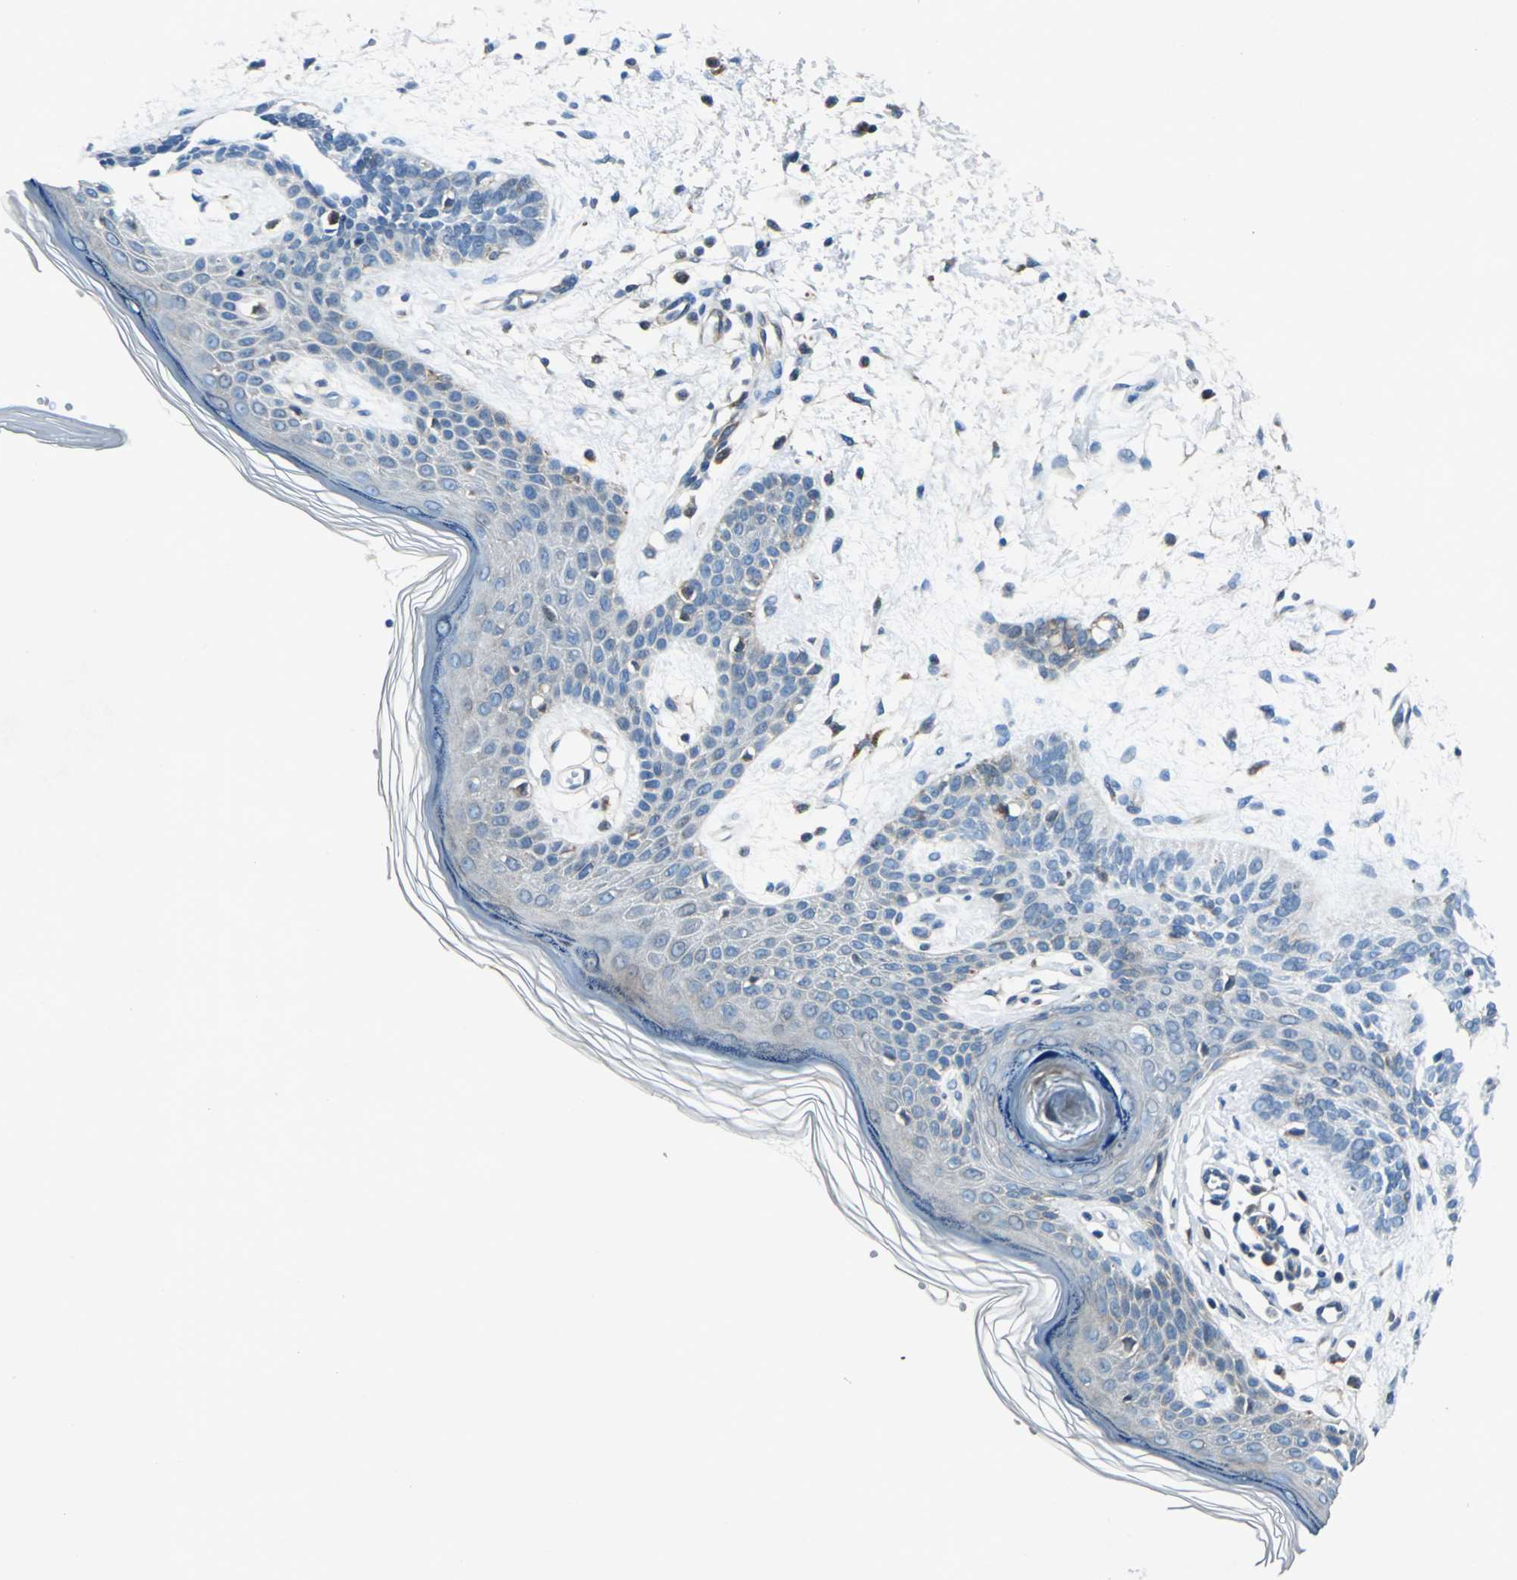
{"staining": {"intensity": "weak", "quantity": "<25%", "location": "cytoplasmic/membranous"}, "tissue": "skin cancer", "cell_type": "Tumor cells", "image_type": "cancer", "snomed": [{"axis": "morphology", "description": "Normal tissue, NOS"}, {"axis": "morphology", "description": "Basal cell carcinoma"}, {"axis": "topography", "description": "Skin"}], "caption": "Tumor cells show no significant protein staining in skin cancer.", "gene": "HTATIP2", "patient": {"sex": "female", "age": 69}}